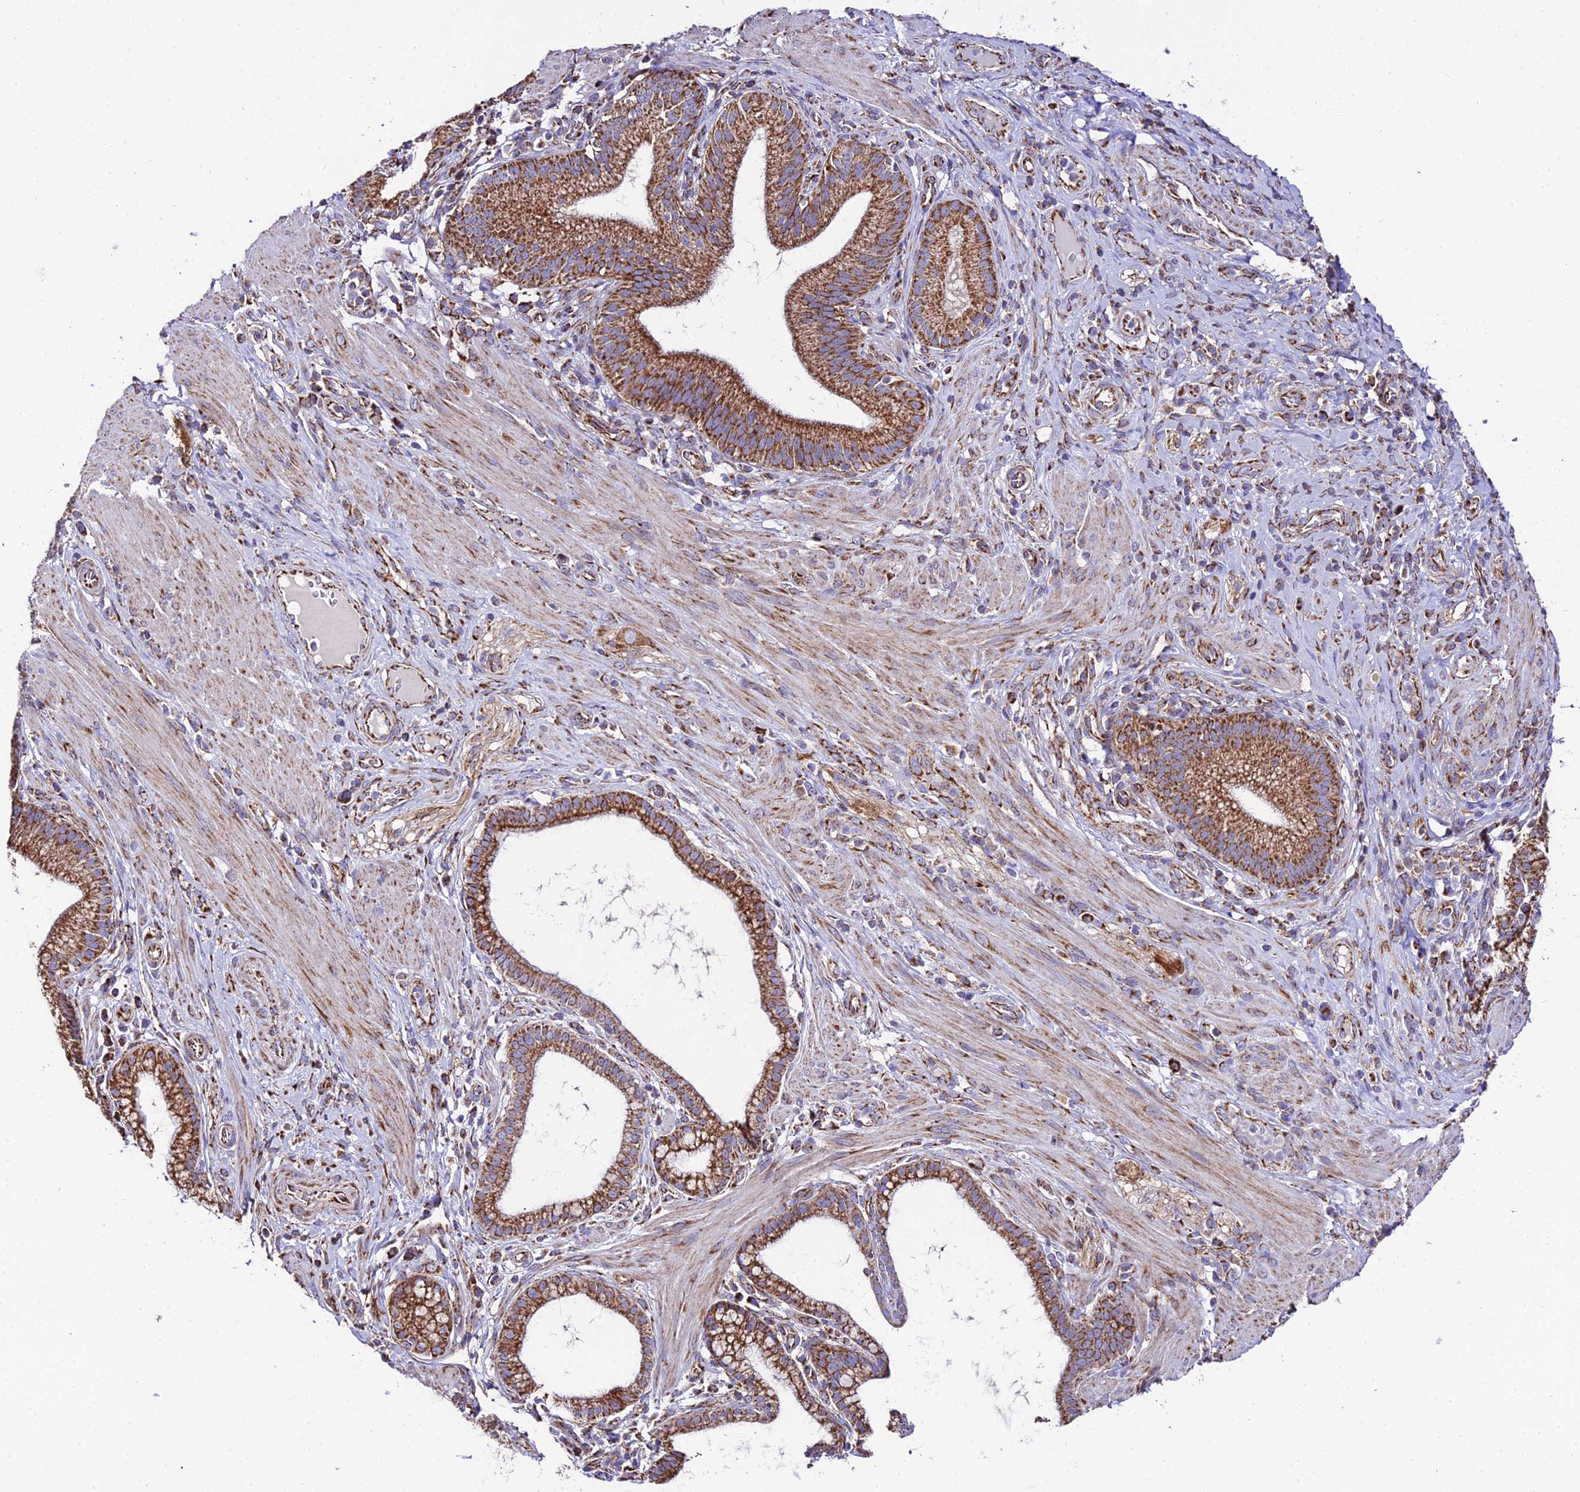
{"staining": {"intensity": "moderate", "quantity": ">75%", "location": "cytoplasmic/membranous"}, "tissue": "pancreatic cancer", "cell_type": "Tumor cells", "image_type": "cancer", "snomed": [{"axis": "morphology", "description": "Adenocarcinoma, NOS"}, {"axis": "topography", "description": "Pancreas"}], "caption": "Protein staining exhibits moderate cytoplasmic/membranous staining in about >75% of tumor cells in pancreatic cancer. (Stains: DAB in brown, nuclei in blue, Microscopy: brightfield microscopy at high magnification).", "gene": "OCIAD1", "patient": {"sex": "male", "age": 72}}